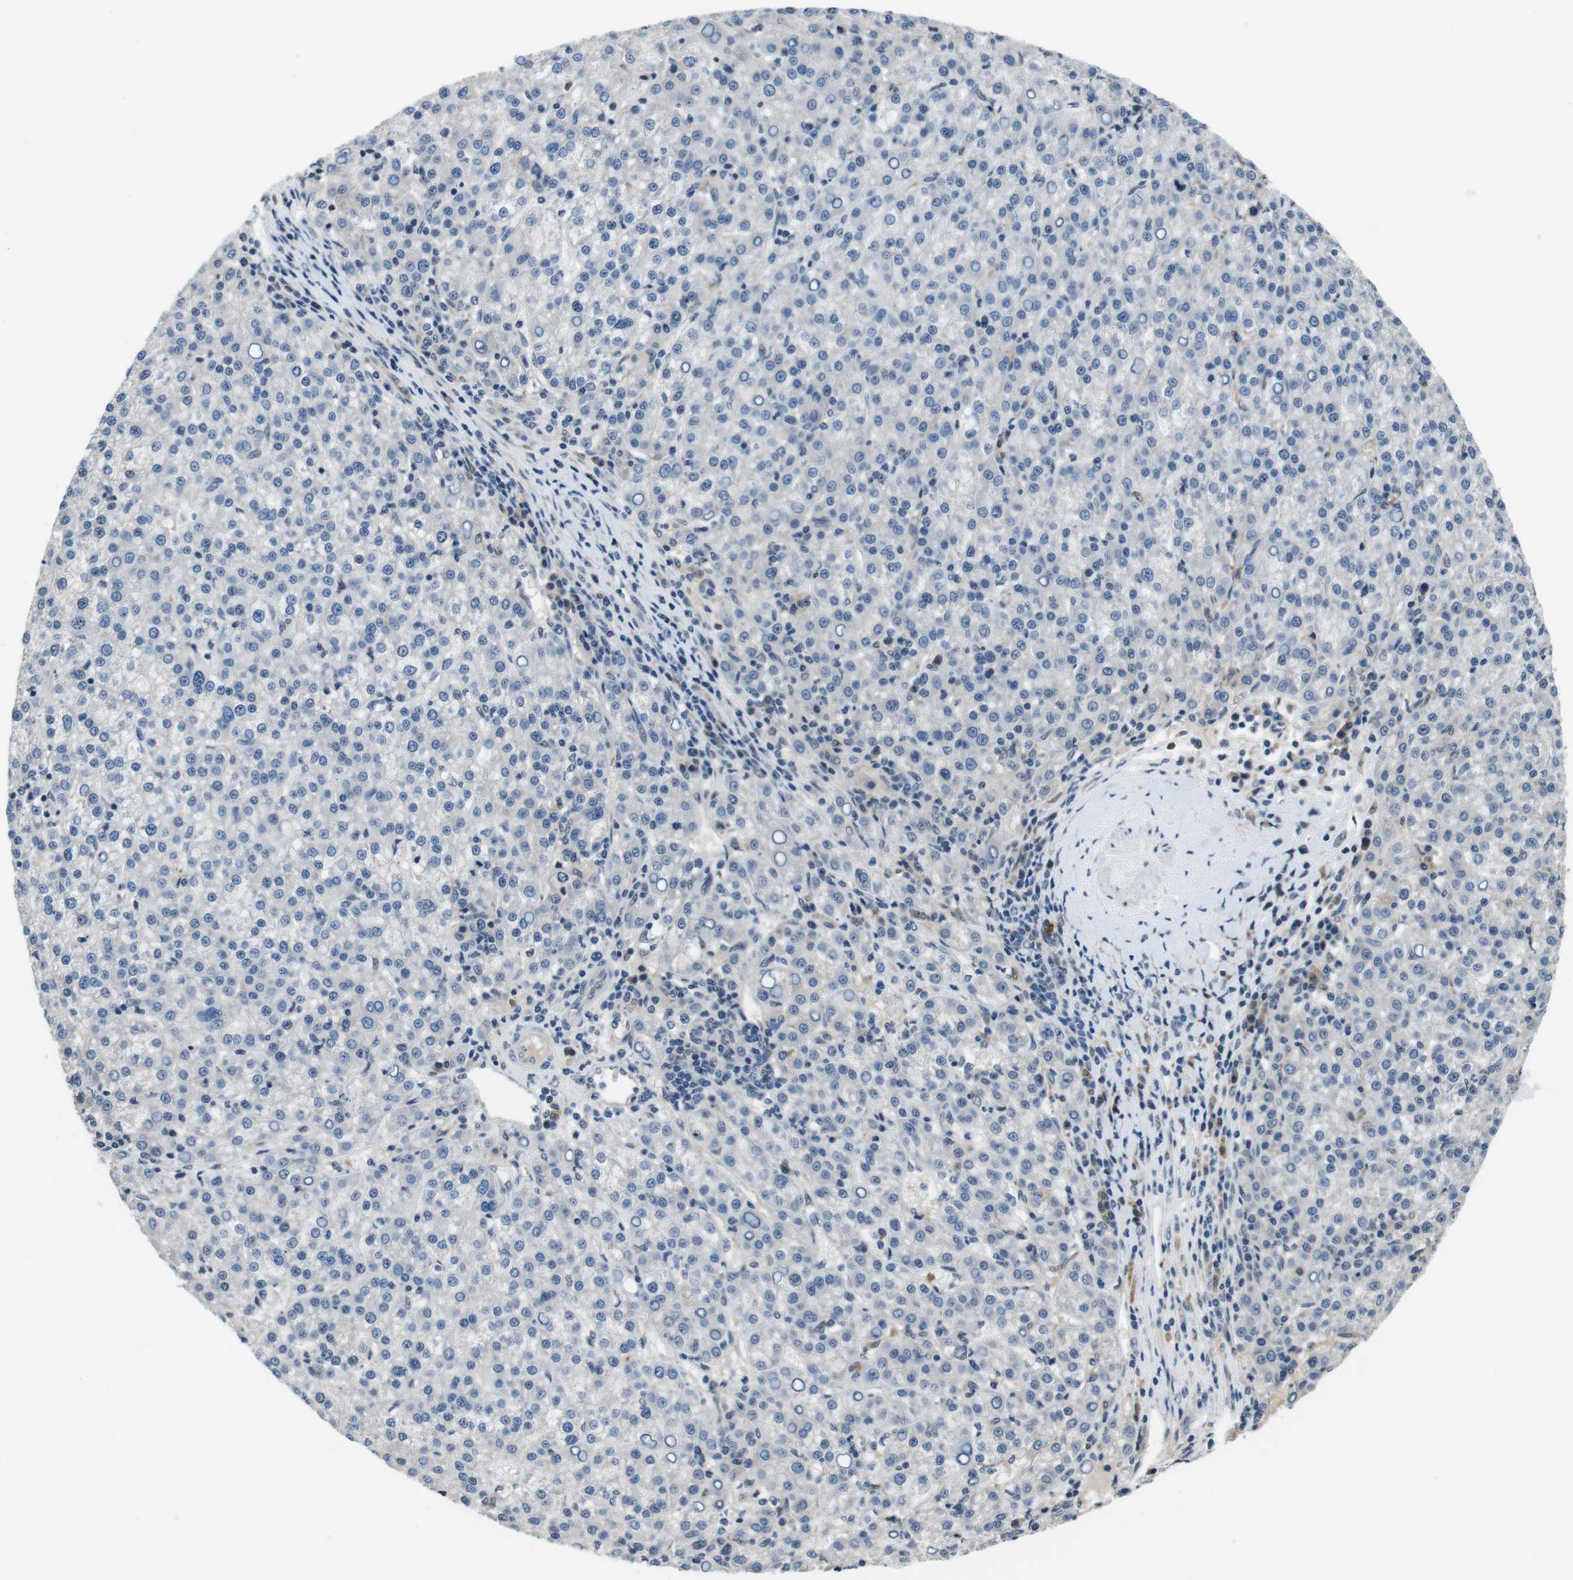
{"staining": {"intensity": "negative", "quantity": "none", "location": "none"}, "tissue": "liver cancer", "cell_type": "Tumor cells", "image_type": "cancer", "snomed": [{"axis": "morphology", "description": "Carcinoma, Hepatocellular, NOS"}, {"axis": "topography", "description": "Liver"}], "caption": "Immunohistochemical staining of human liver cancer demonstrates no significant expression in tumor cells. (Stains: DAB immunohistochemistry with hematoxylin counter stain, Microscopy: brightfield microscopy at high magnification).", "gene": "CD163L1", "patient": {"sex": "female", "age": 58}}